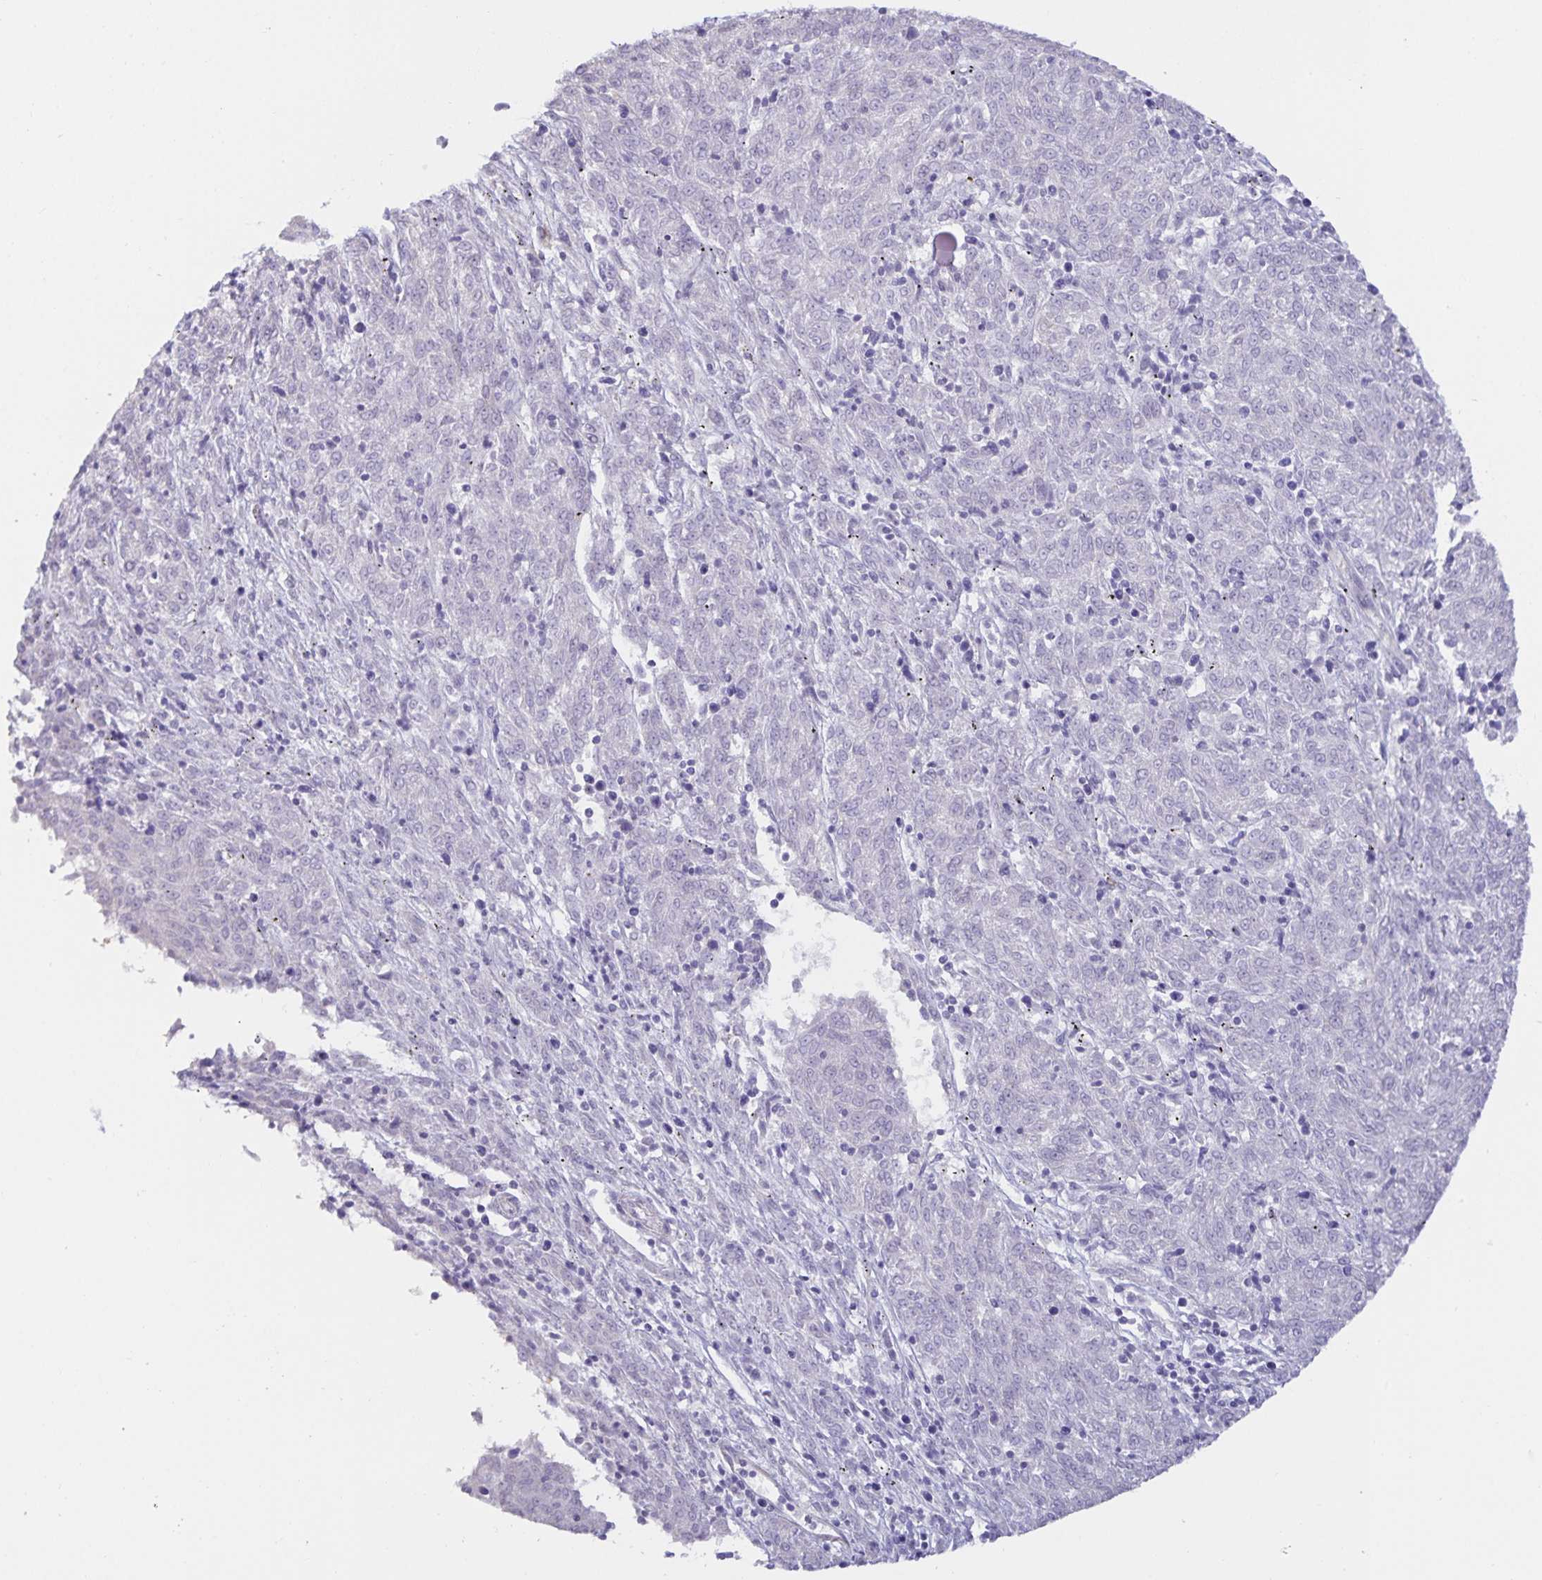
{"staining": {"intensity": "negative", "quantity": "none", "location": "none"}, "tissue": "melanoma", "cell_type": "Tumor cells", "image_type": "cancer", "snomed": [{"axis": "morphology", "description": "Malignant melanoma, NOS"}, {"axis": "topography", "description": "Skin"}], "caption": "The image reveals no significant expression in tumor cells of melanoma.", "gene": "SPAG4", "patient": {"sex": "female", "age": 72}}